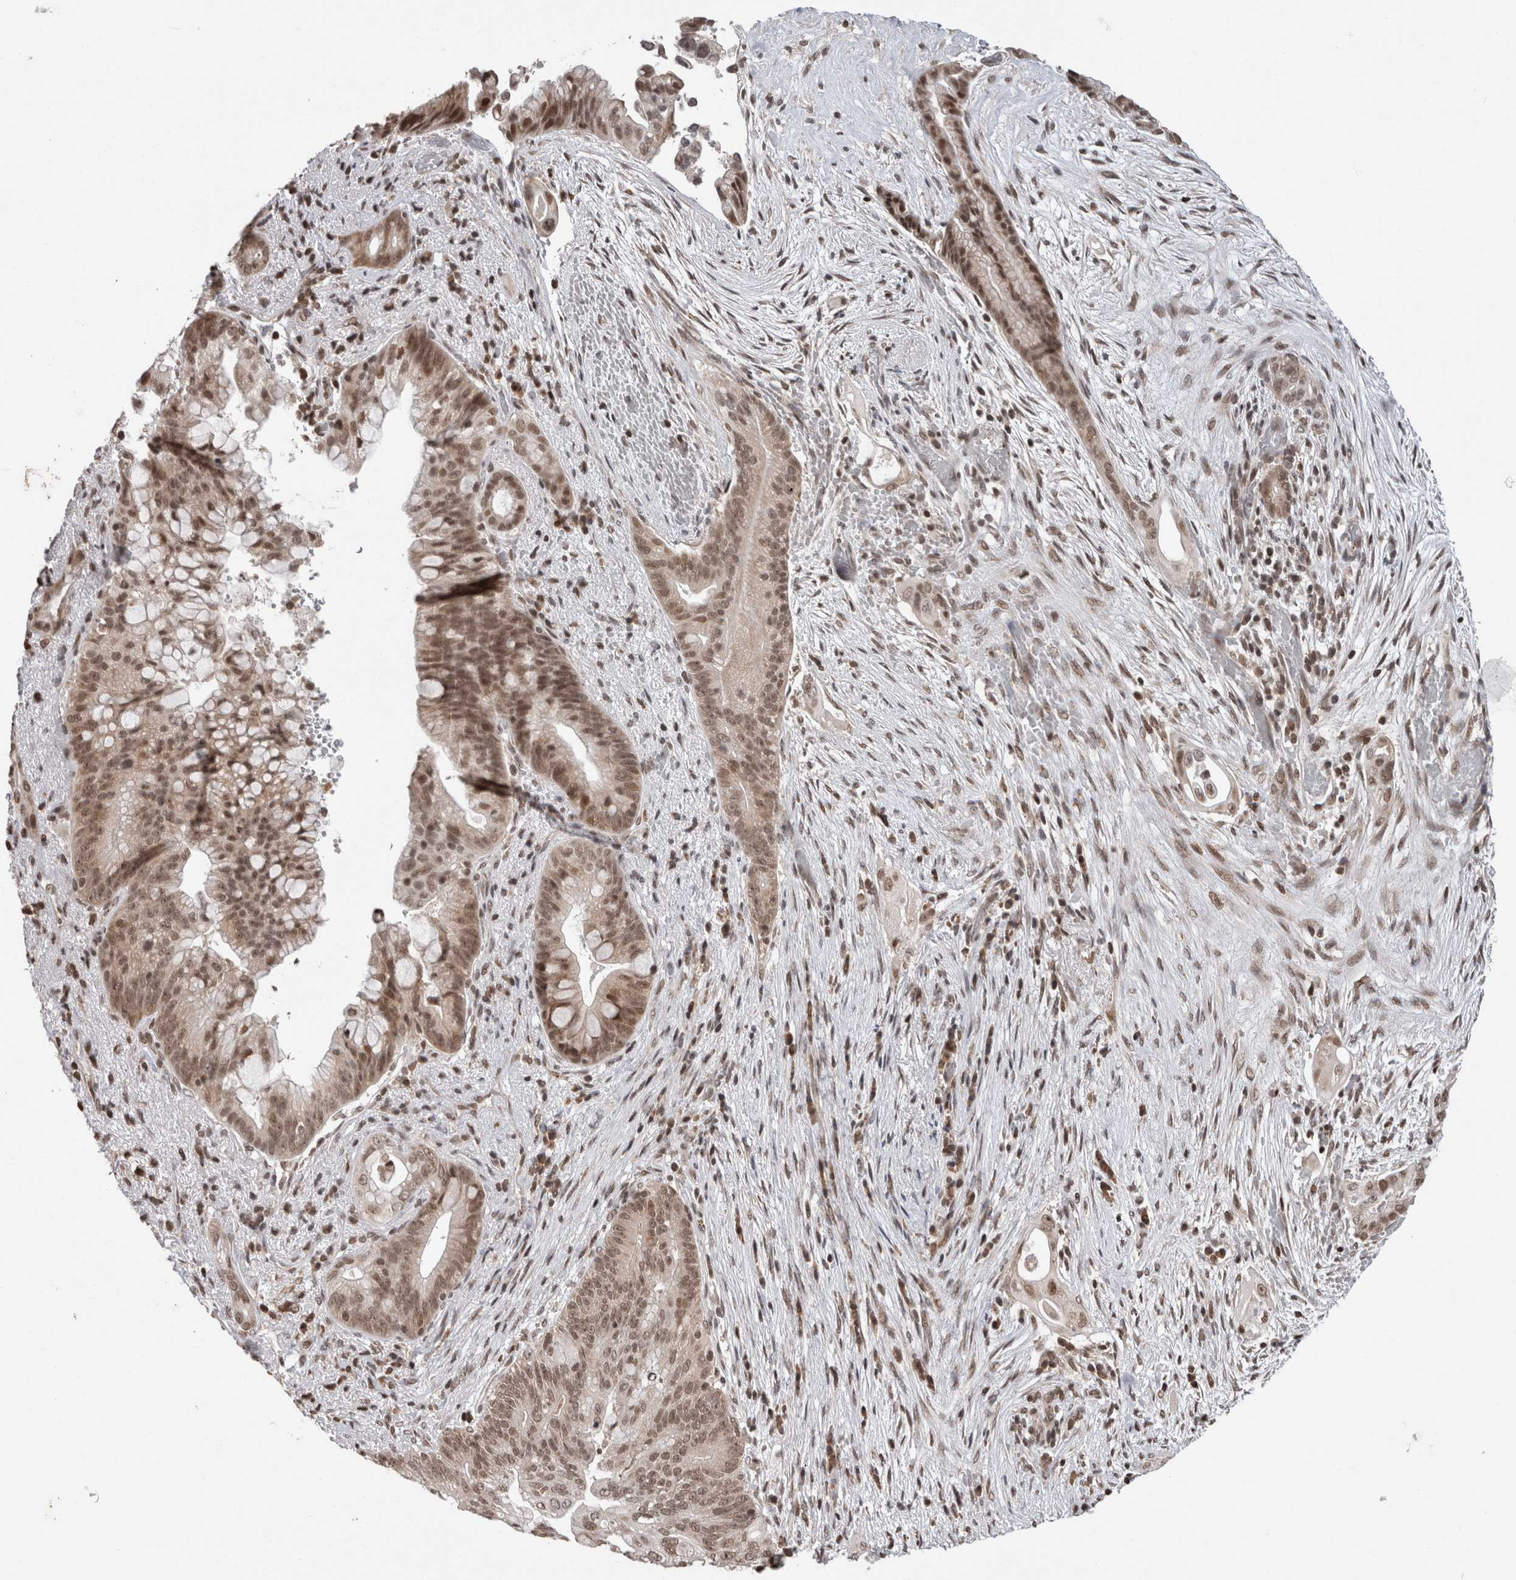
{"staining": {"intensity": "moderate", "quantity": ">75%", "location": "nuclear"}, "tissue": "pancreatic cancer", "cell_type": "Tumor cells", "image_type": "cancer", "snomed": [{"axis": "morphology", "description": "Adenocarcinoma, NOS"}, {"axis": "topography", "description": "Pancreas"}], "caption": "Immunohistochemical staining of human adenocarcinoma (pancreatic) exhibits moderate nuclear protein expression in approximately >75% of tumor cells.", "gene": "ZBTB11", "patient": {"sex": "male", "age": 53}}